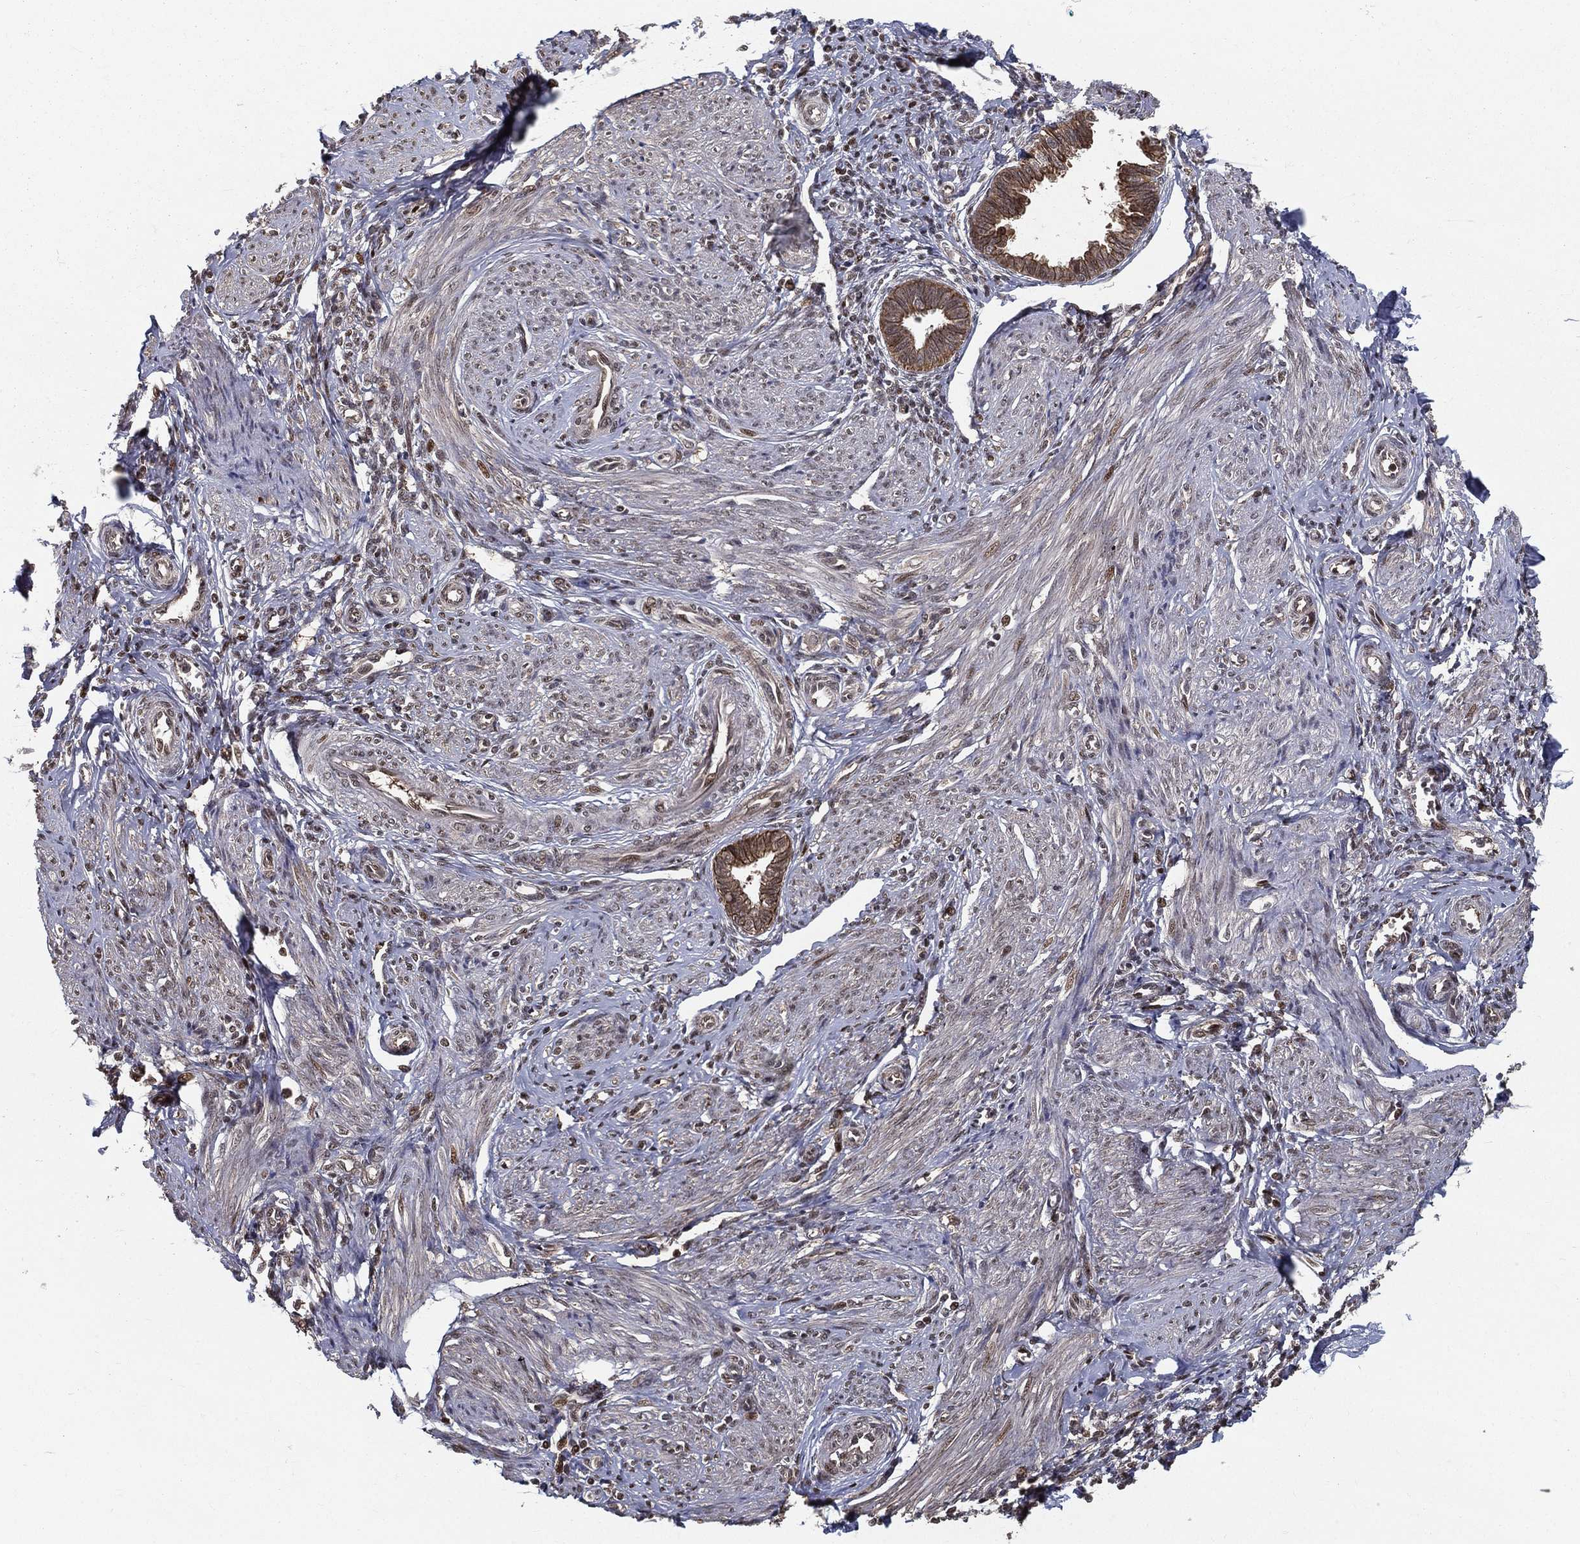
{"staining": {"intensity": "negative", "quantity": "none", "location": "none"}, "tissue": "endometrium", "cell_type": "Cells in endometrial stroma", "image_type": "normal", "snomed": [{"axis": "morphology", "description": "Normal tissue, NOS"}, {"axis": "topography", "description": "Cervix"}, {"axis": "topography", "description": "Endometrium"}], "caption": "The micrograph demonstrates no staining of cells in endometrial stroma in benign endometrium.", "gene": "SLC6A6", "patient": {"sex": "female", "age": 37}}